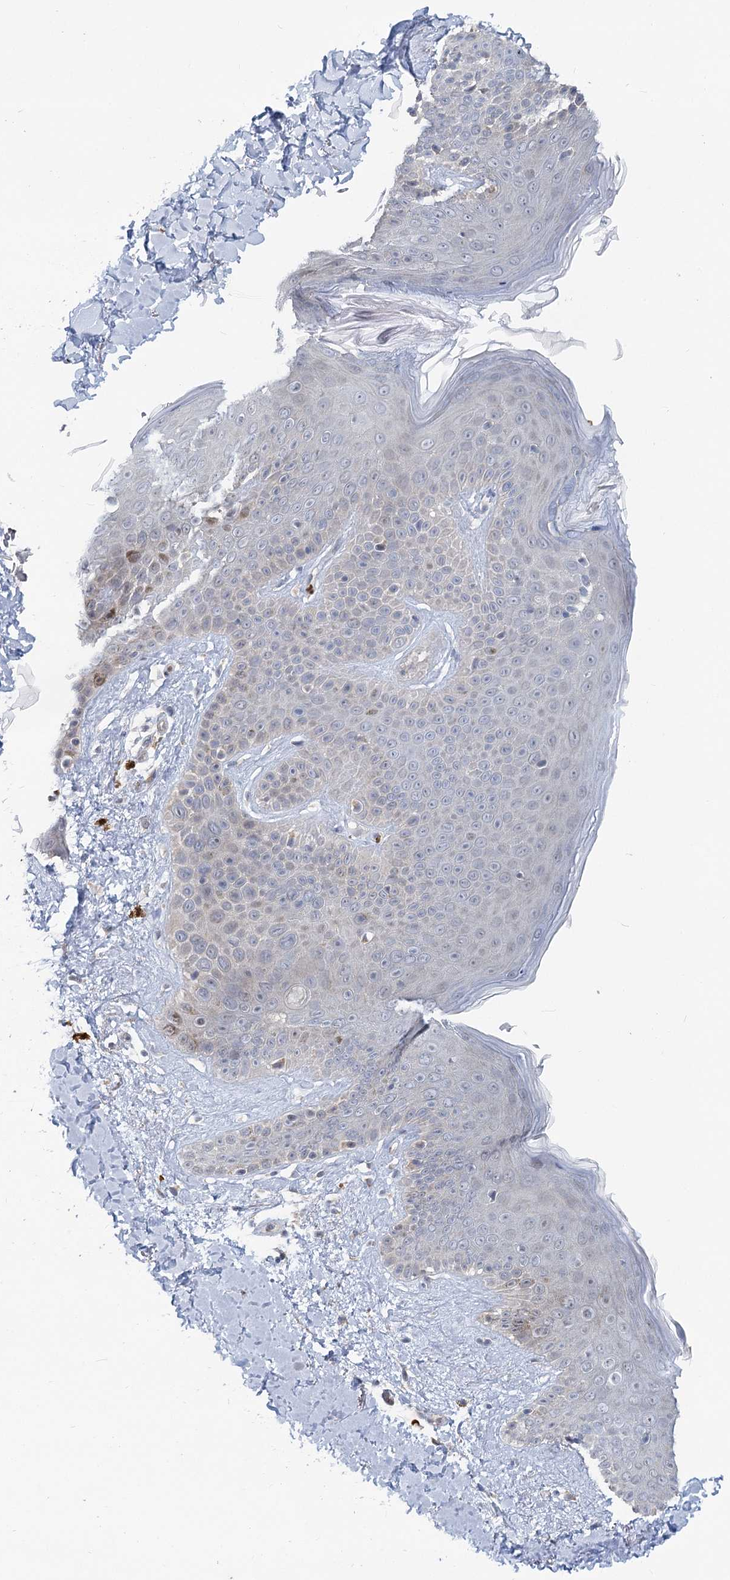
{"staining": {"intensity": "moderate", "quantity": "25%-75%", "location": "cytoplasmic/membranous"}, "tissue": "skin", "cell_type": "Fibroblasts", "image_type": "normal", "snomed": [{"axis": "morphology", "description": "Normal tissue, NOS"}, {"axis": "topography", "description": "Skin"}], "caption": "Fibroblasts demonstrate medium levels of moderate cytoplasmic/membranous positivity in about 25%-75% of cells in benign human skin.", "gene": "CIB4", "patient": {"sex": "male", "age": 52}}